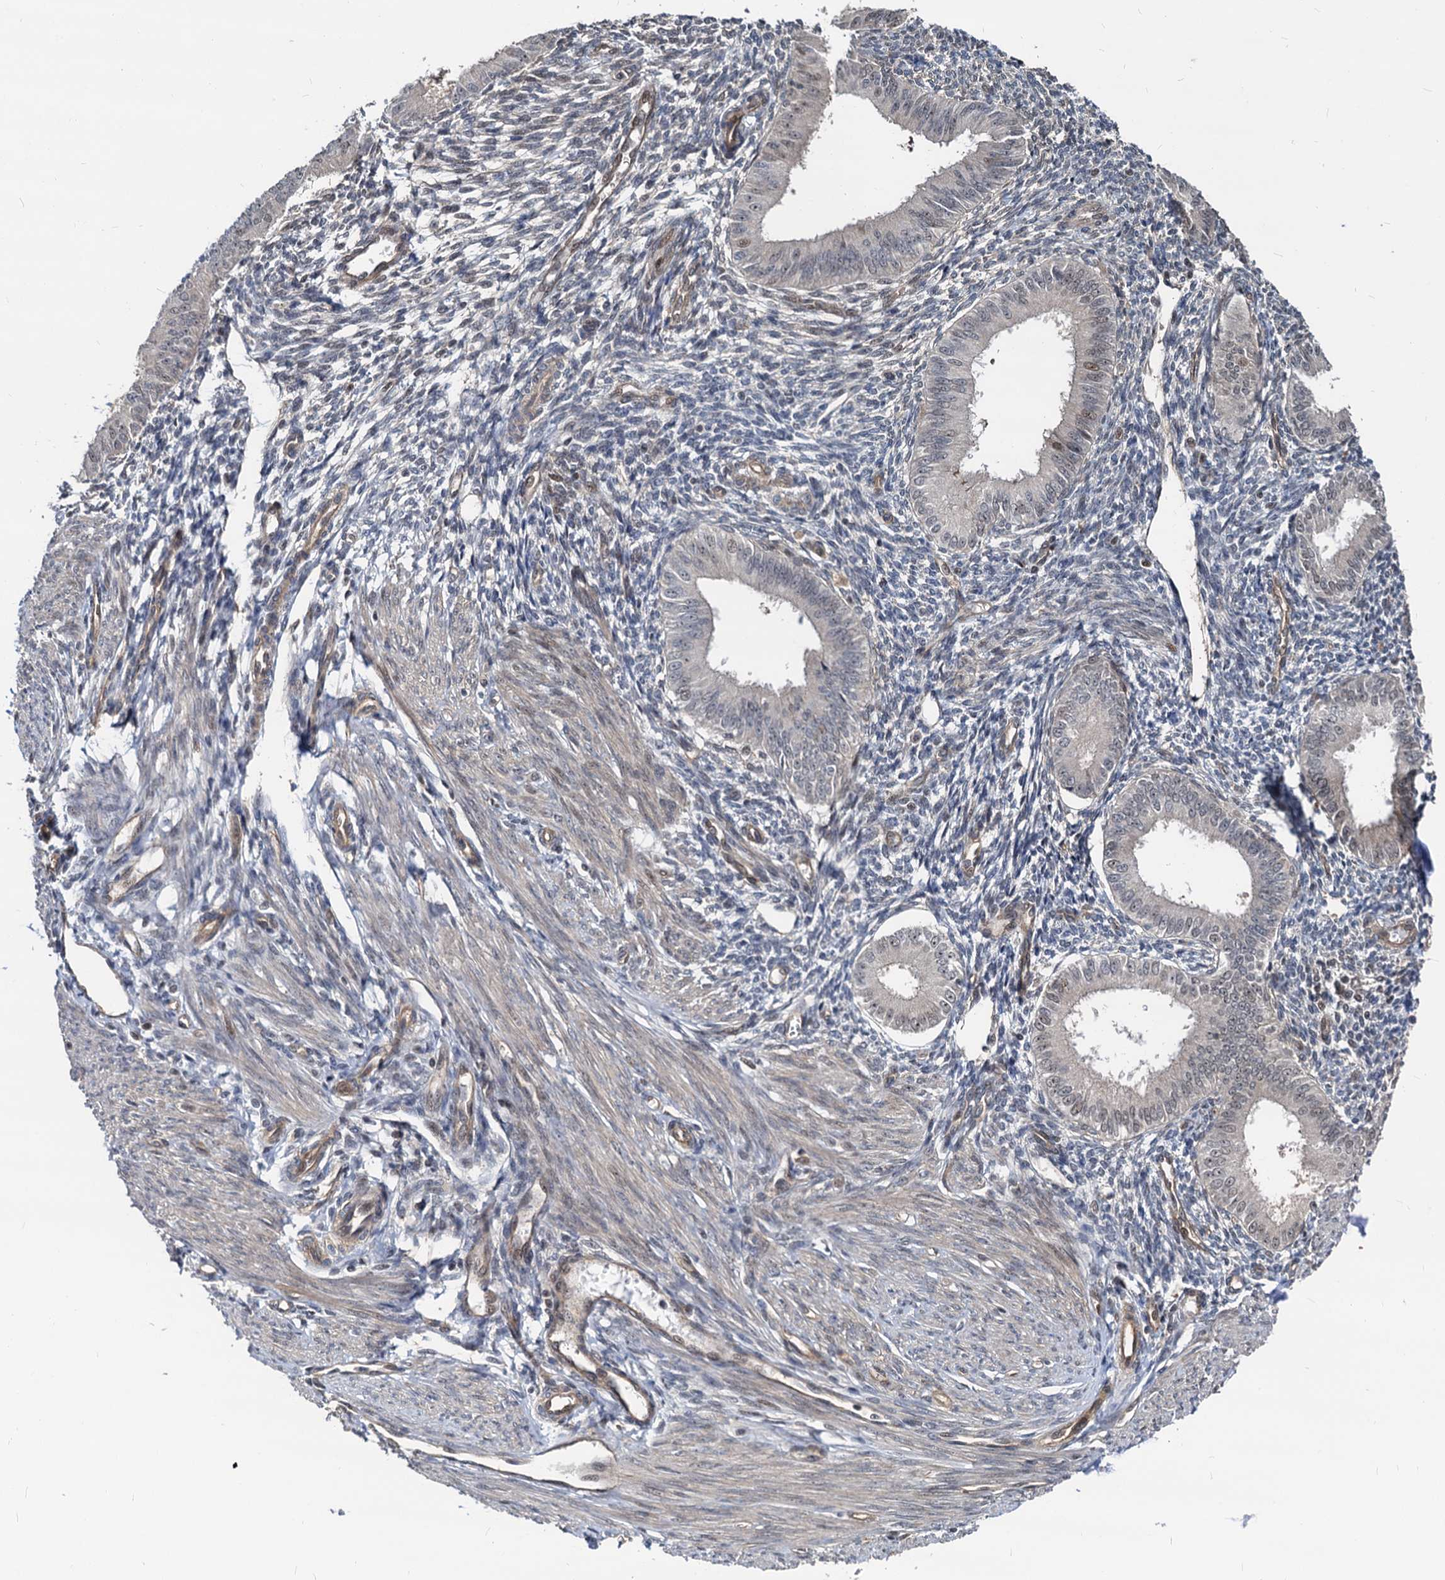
{"staining": {"intensity": "moderate", "quantity": "<25%", "location": "nuclear"}, "tissue": "endometrium", "cell_type": "Cells in endometrial stroma", "image_type": "normal", "snomed": [{"axis": "morphology", "description": "Normal tissue, NOS"}, {"axis": "topography", "description": "Uterus"}, {"axis": "topography", "description": "Endometrium"}], "caption": "Cells in endometrial stroma demonstrate low levels of moderate nuclear expression in approximately <25% of cells in unremarkable endometrium.", "gene": "UBLCP1", "patient": {"sex": "female", "age": 48}}